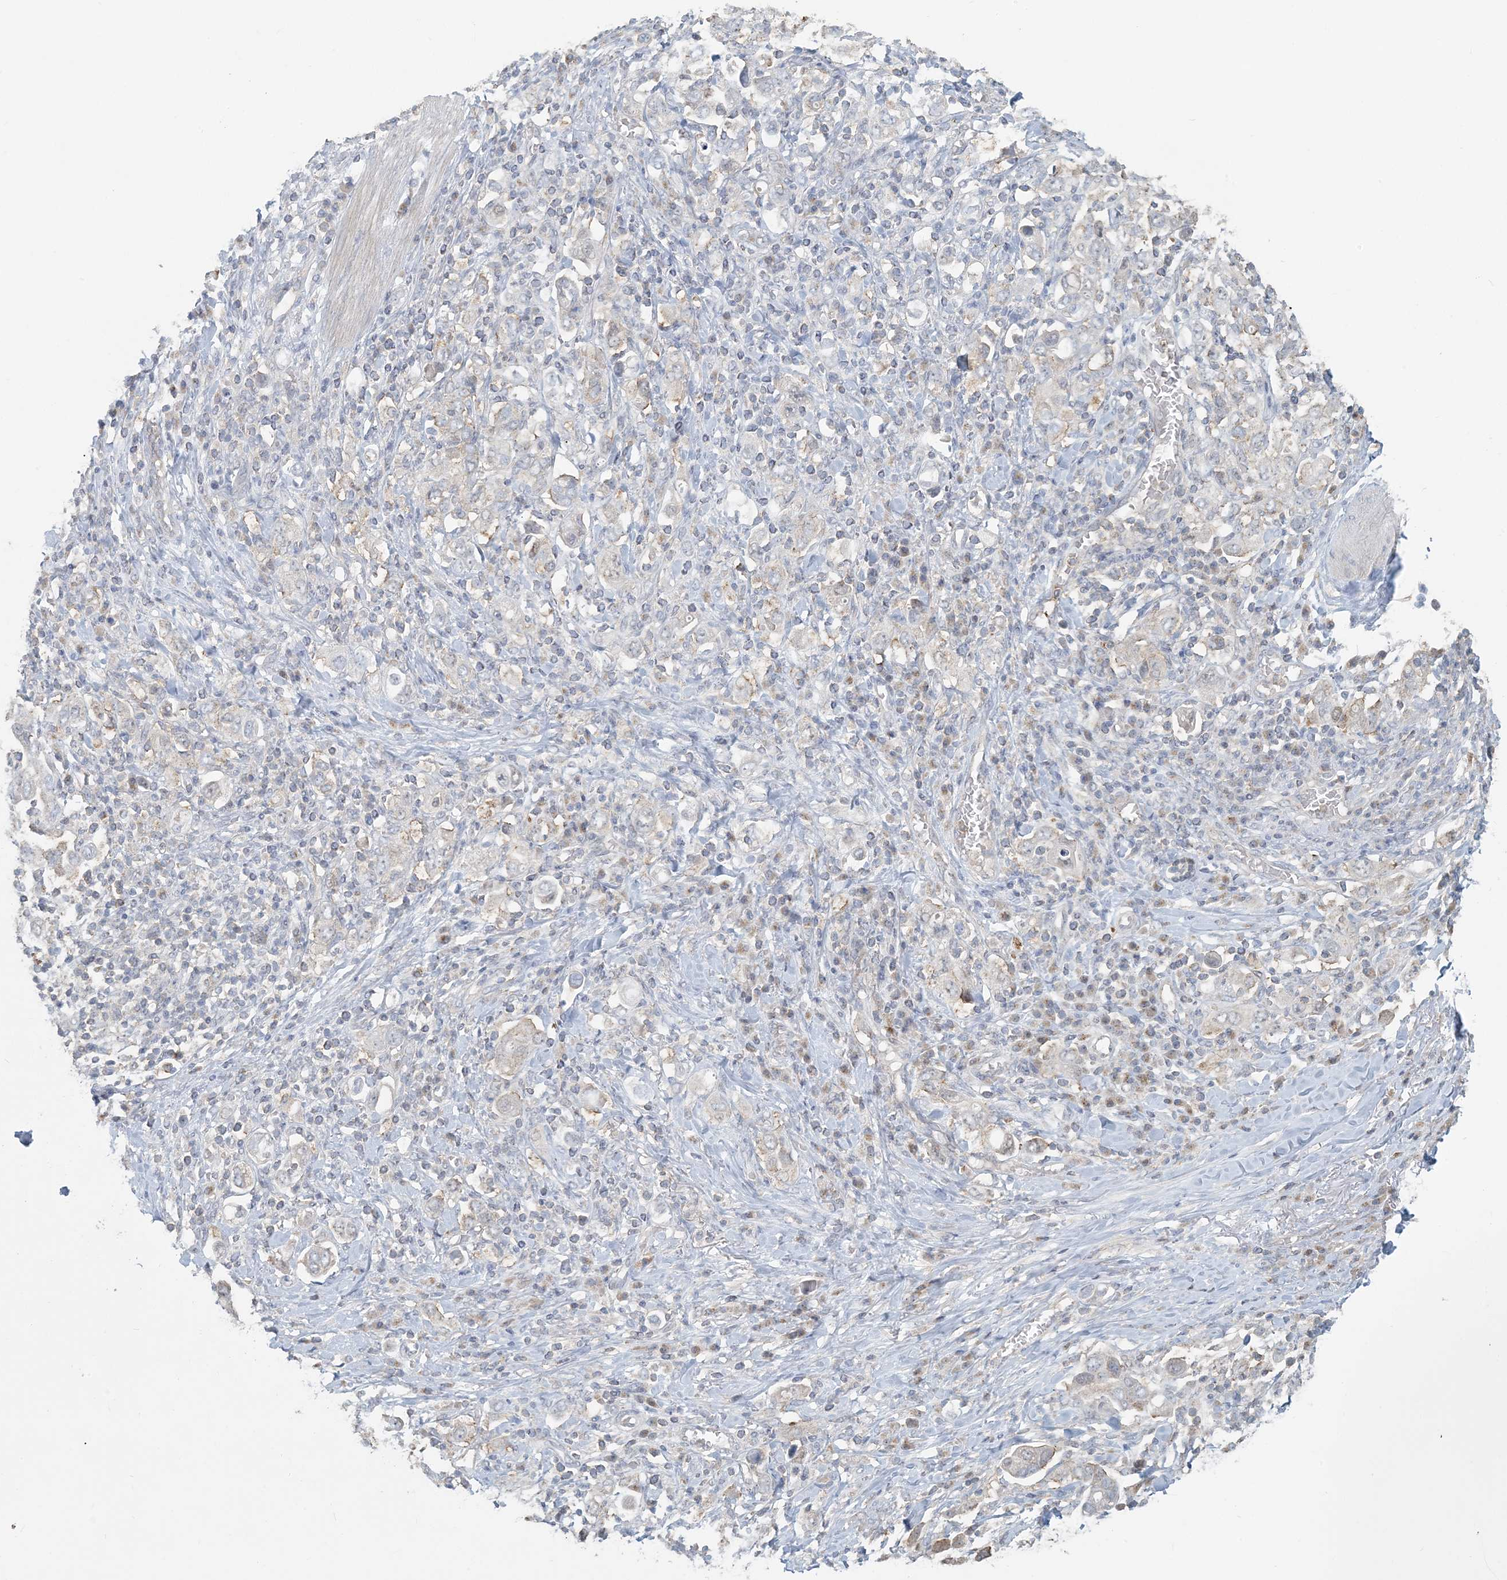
{"staining": {"intensity": "weak", "quantity": "<25%", "location": "cytoplasmic/membranous"}, "tissue": "stomach cancer", "cell_type": "Tumor cells", "image_type": "cancer", "snomed": [{"axis": "morphology", "description": "Adenocarcinoma, NOS"}, {"axis": "topography", "description": "Stomach, upper"}], "caption": "A histopathology image of stomach cancer (adenocarcinoma) stained for a protein displays no brown staining in tumor cells.", "gene": "HACL1", "patient": {"sex": "male", "age": 62}}